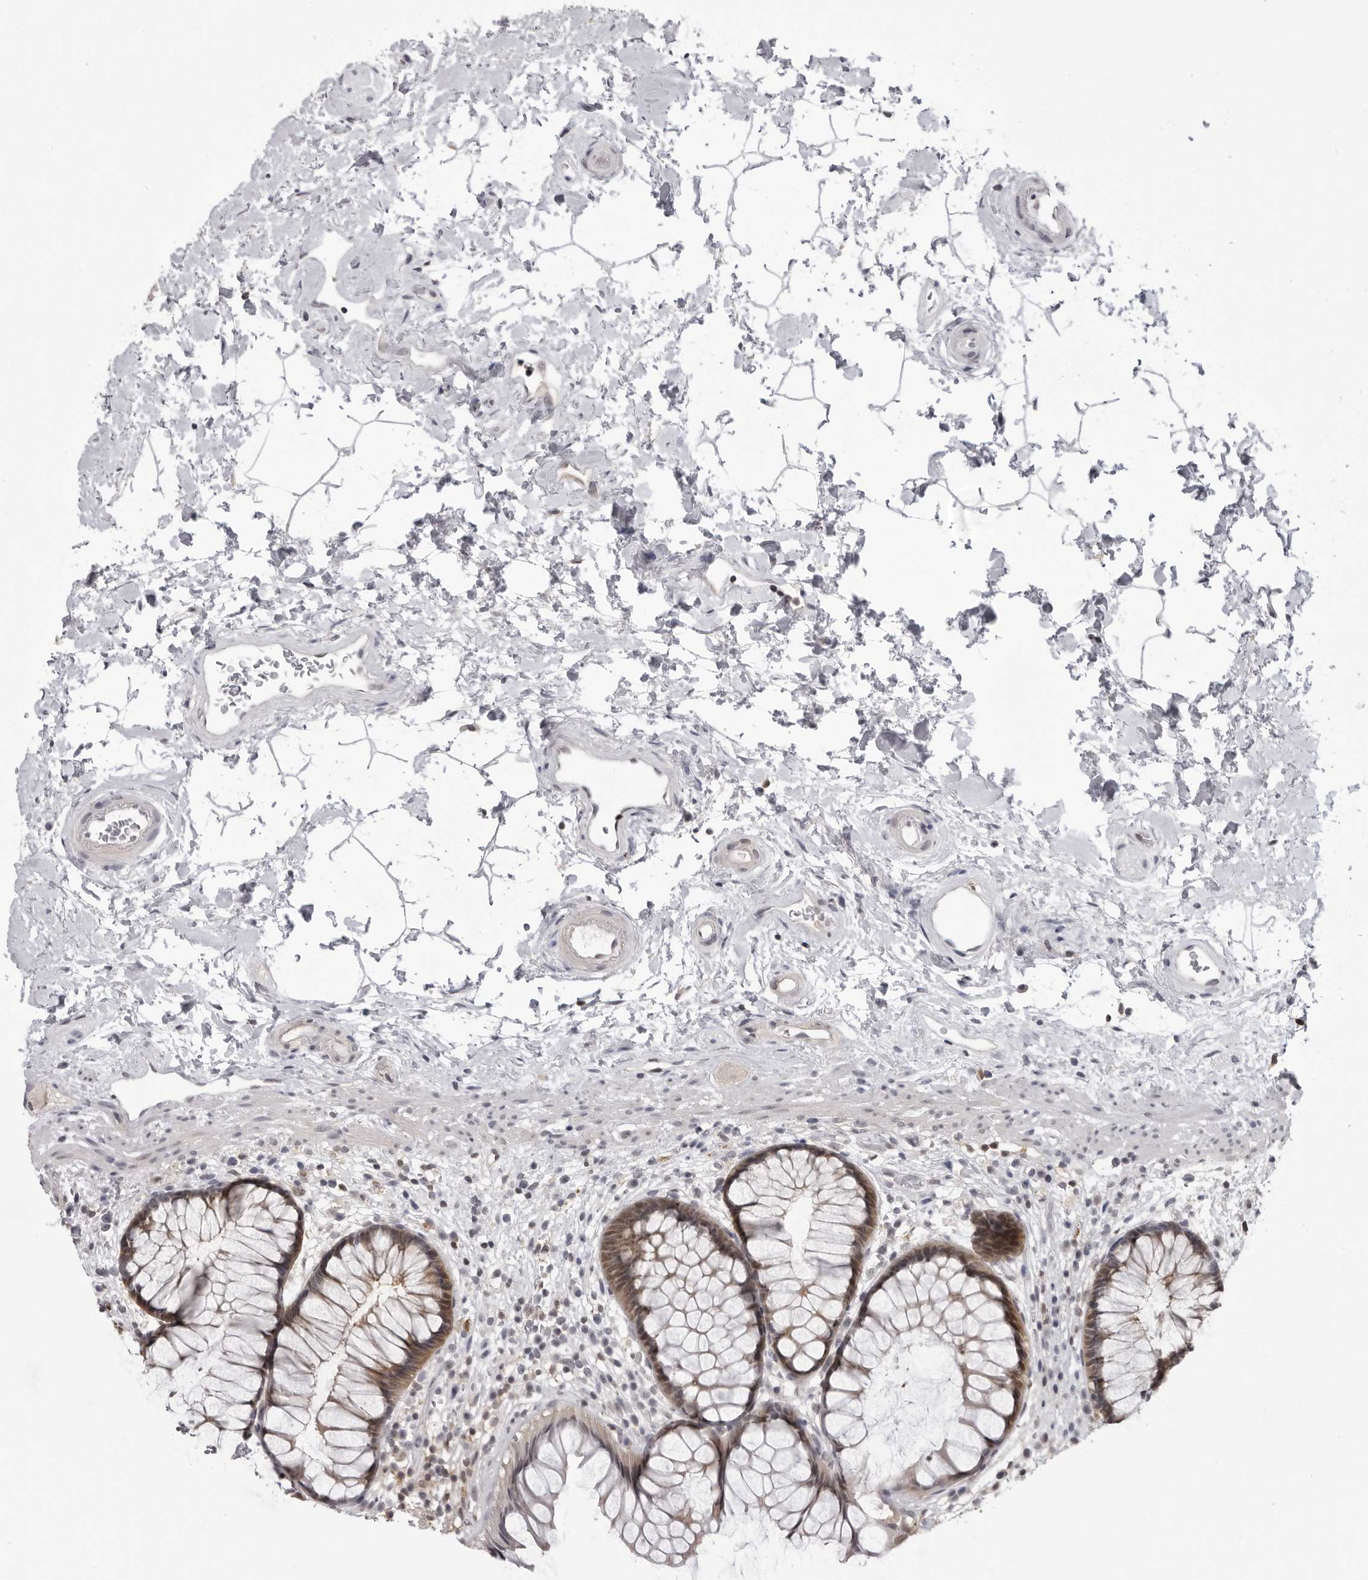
{"staining": {"intensity": "moderate", "quantity": ">75%", "location": "cytoplasmic/membranous,nuclear"}, "tissue": "rectum", "cell_type": "Glandular cells", "image_type": "normal", "snomed": [{"axis": "morphology", "description": "Normal tissue, NOS"}, {"axis": "topography", "description": "Rectum"}], "caption": "DAB (3,3'-diaminobenzidine) immunohistochemical staining of unremarkable human rectum displays moderate cytoplasmic/membranous,nuclear protein expression in about >75% of glandular cells.", "gene": "PDCL3", "patient": {"sex": "male", "age": 51}}